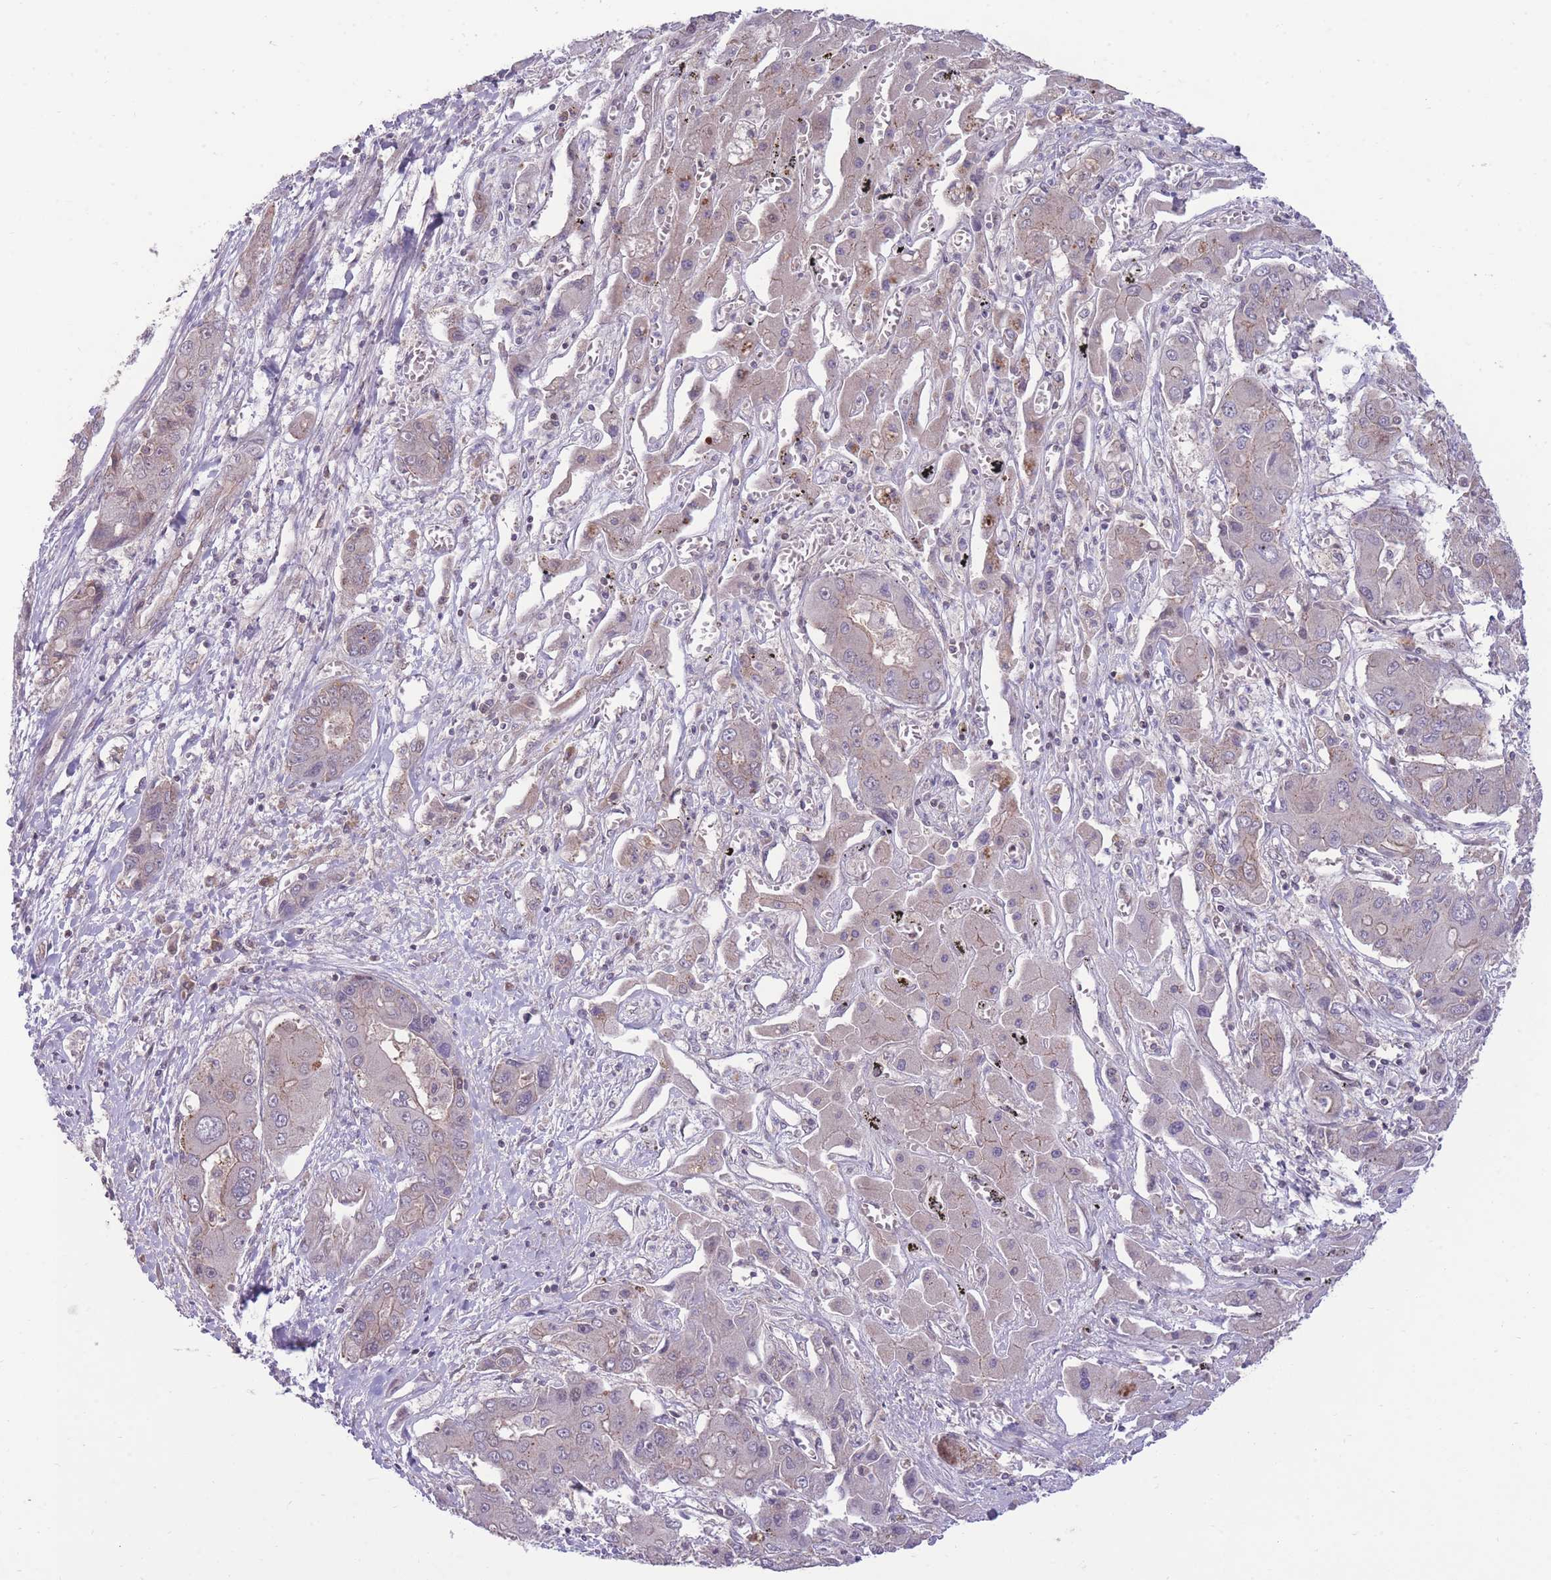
{"staining": {"intensity": "negative", "quantity": "none", "location": "none"}, "tissue": "liver cancer", "cell_type": "Tumor cells", "image_type": "cancer", "snomed": [{"axis": "morphology", "description": "Cholangiocarcinoma"}, {"axis": "topography", "description": "Liver"}], "caption": "Image shows no protein positivity in tumor cells of liver cancer (cholangiocarcinoma) tissue.", "gene": "RIC8A", "patient": {"sex": "male", "age": 67}}